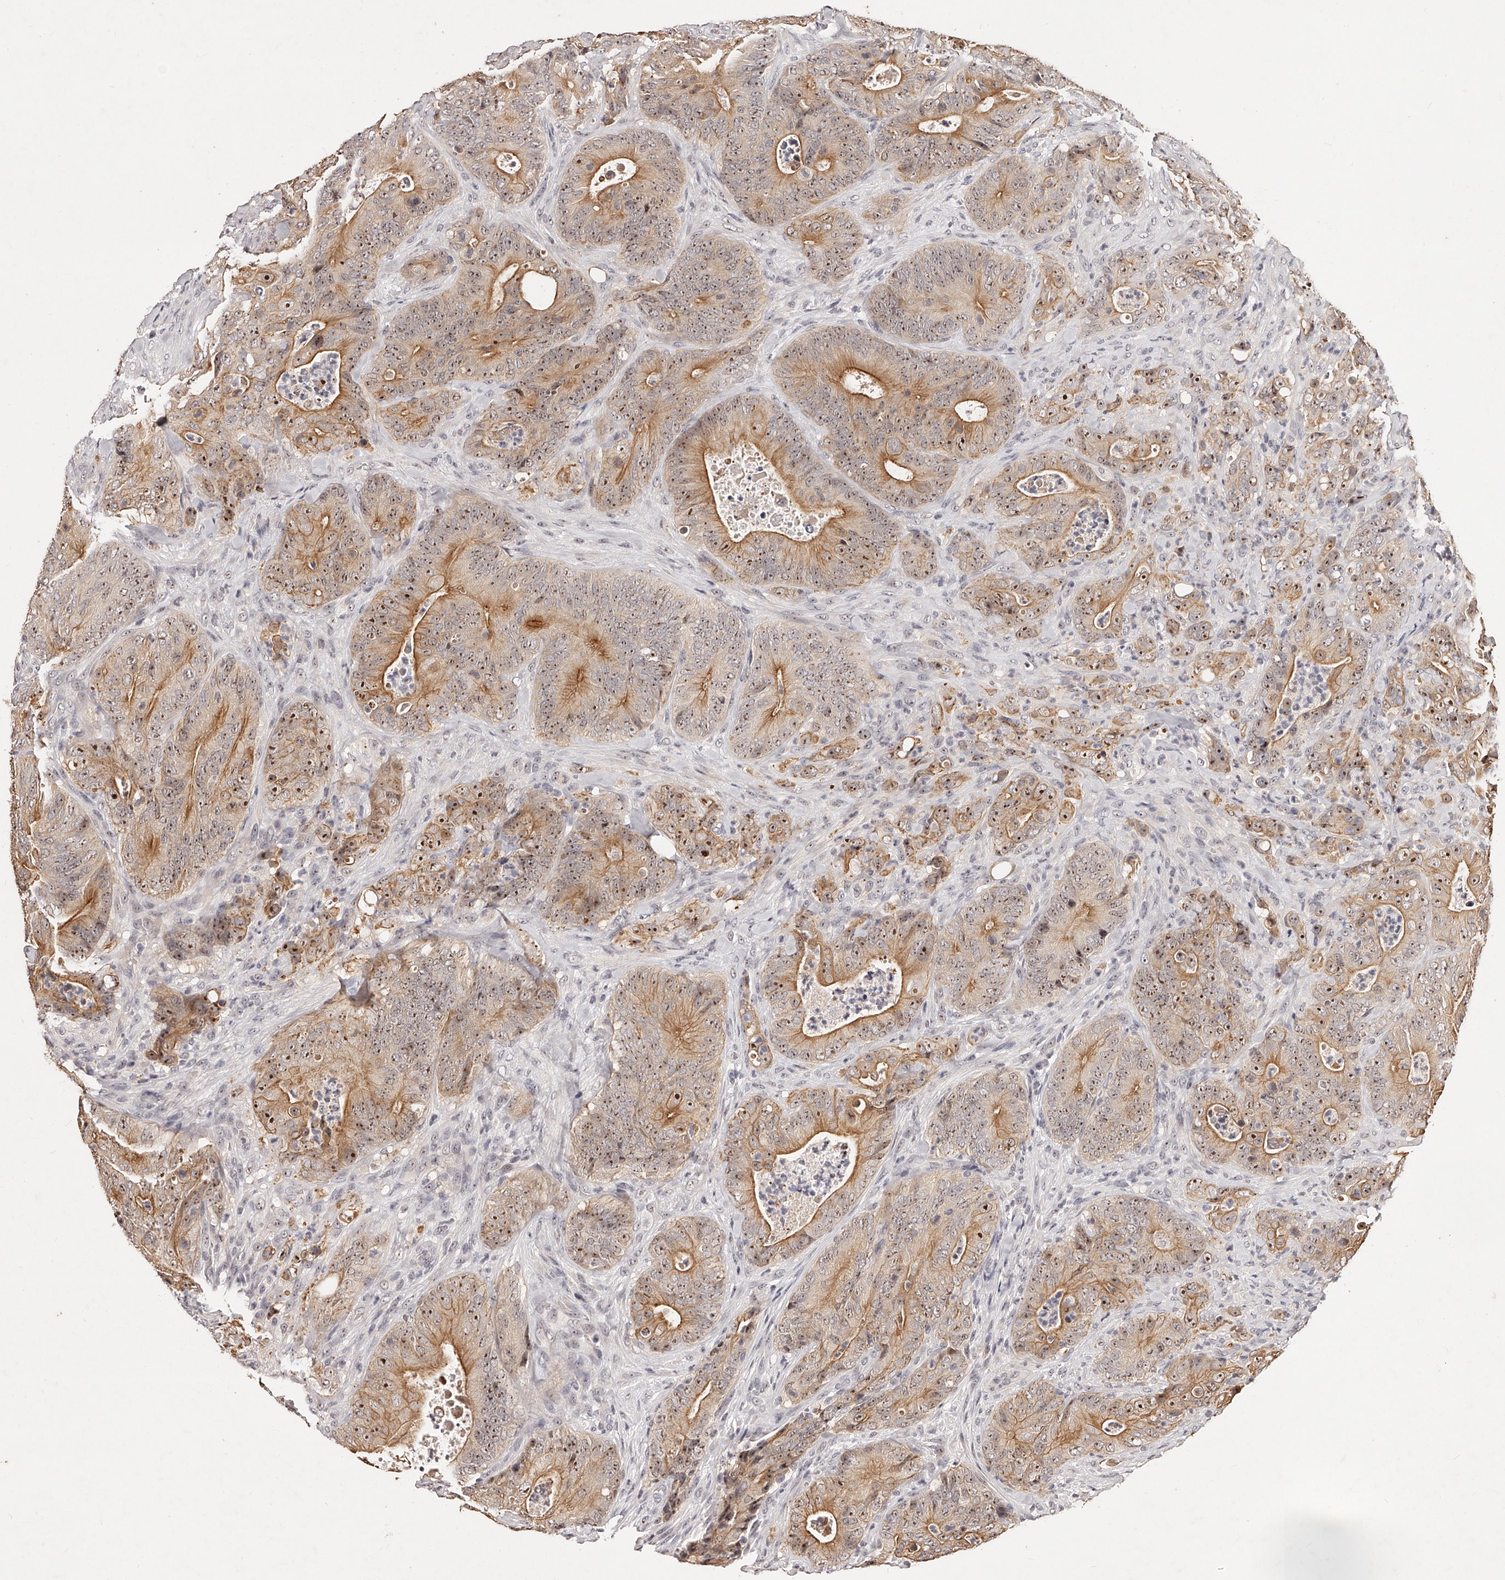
{"staining": {"intensity": "moderate", "quantity": ">75%", "location": "cytoplasmic/membranous,nuclear"}, "tissue": "colorectal cancer", "cell_type": "Tumor cells", "image_type": "cancer", "snomed": [{"axis": "morphology", "description": "Normal tissue, NOS"}, {"axis": "topography", "description": "Colon"}], "caption": "Colorectal cancer stained with DAB (3,3'-diaminobenzidine) immunohistochemistry (IHC) shows medium levels of moderate cytoplasmic/membranous and nuclear positivity in about >75% of tumor cells.", "gene": "PHACTR1", "patient": {"sex": "female", "age": 82}}